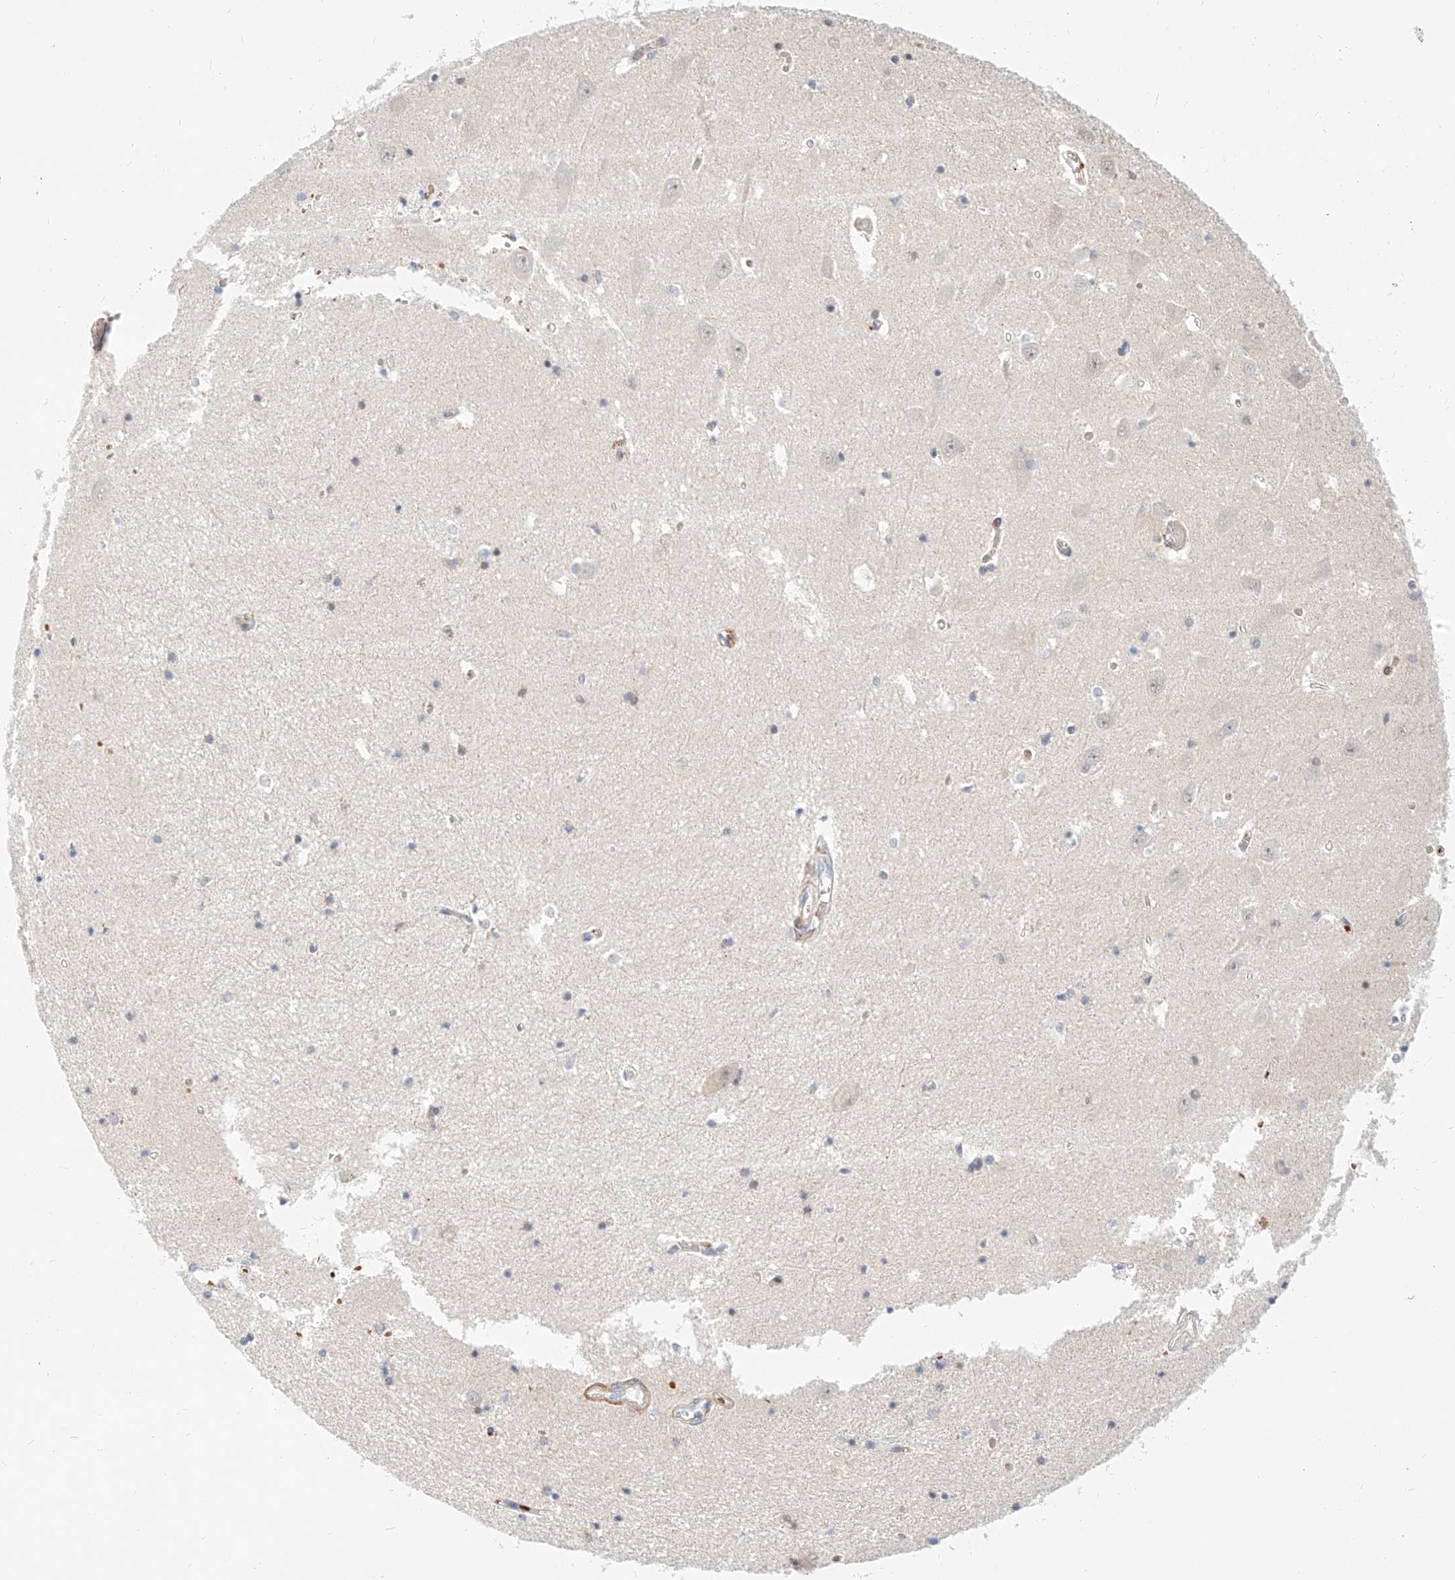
{"staining": {"intensity": "weak", "quantity": "<25%", "location": "nuclear"}, "tissue": "hippocampus", "cell_type": "Glial cells", "image_type": "normal", "snomed": [{"axis": "morphology", "description": "Normal tissue, NOS"}, {"axis": "topography", "description": "Hippocampus"}], "caption": "IHC of unremarkable human hippocampus demonstrates no positivity in glial cells. (DAB (3,3'-diaminobenzidine) immunohistochemistry visualized using brightfield microscopy, high magnification).", "gene": "CBX8", "patient": {"sex": "male", "age": 70}}